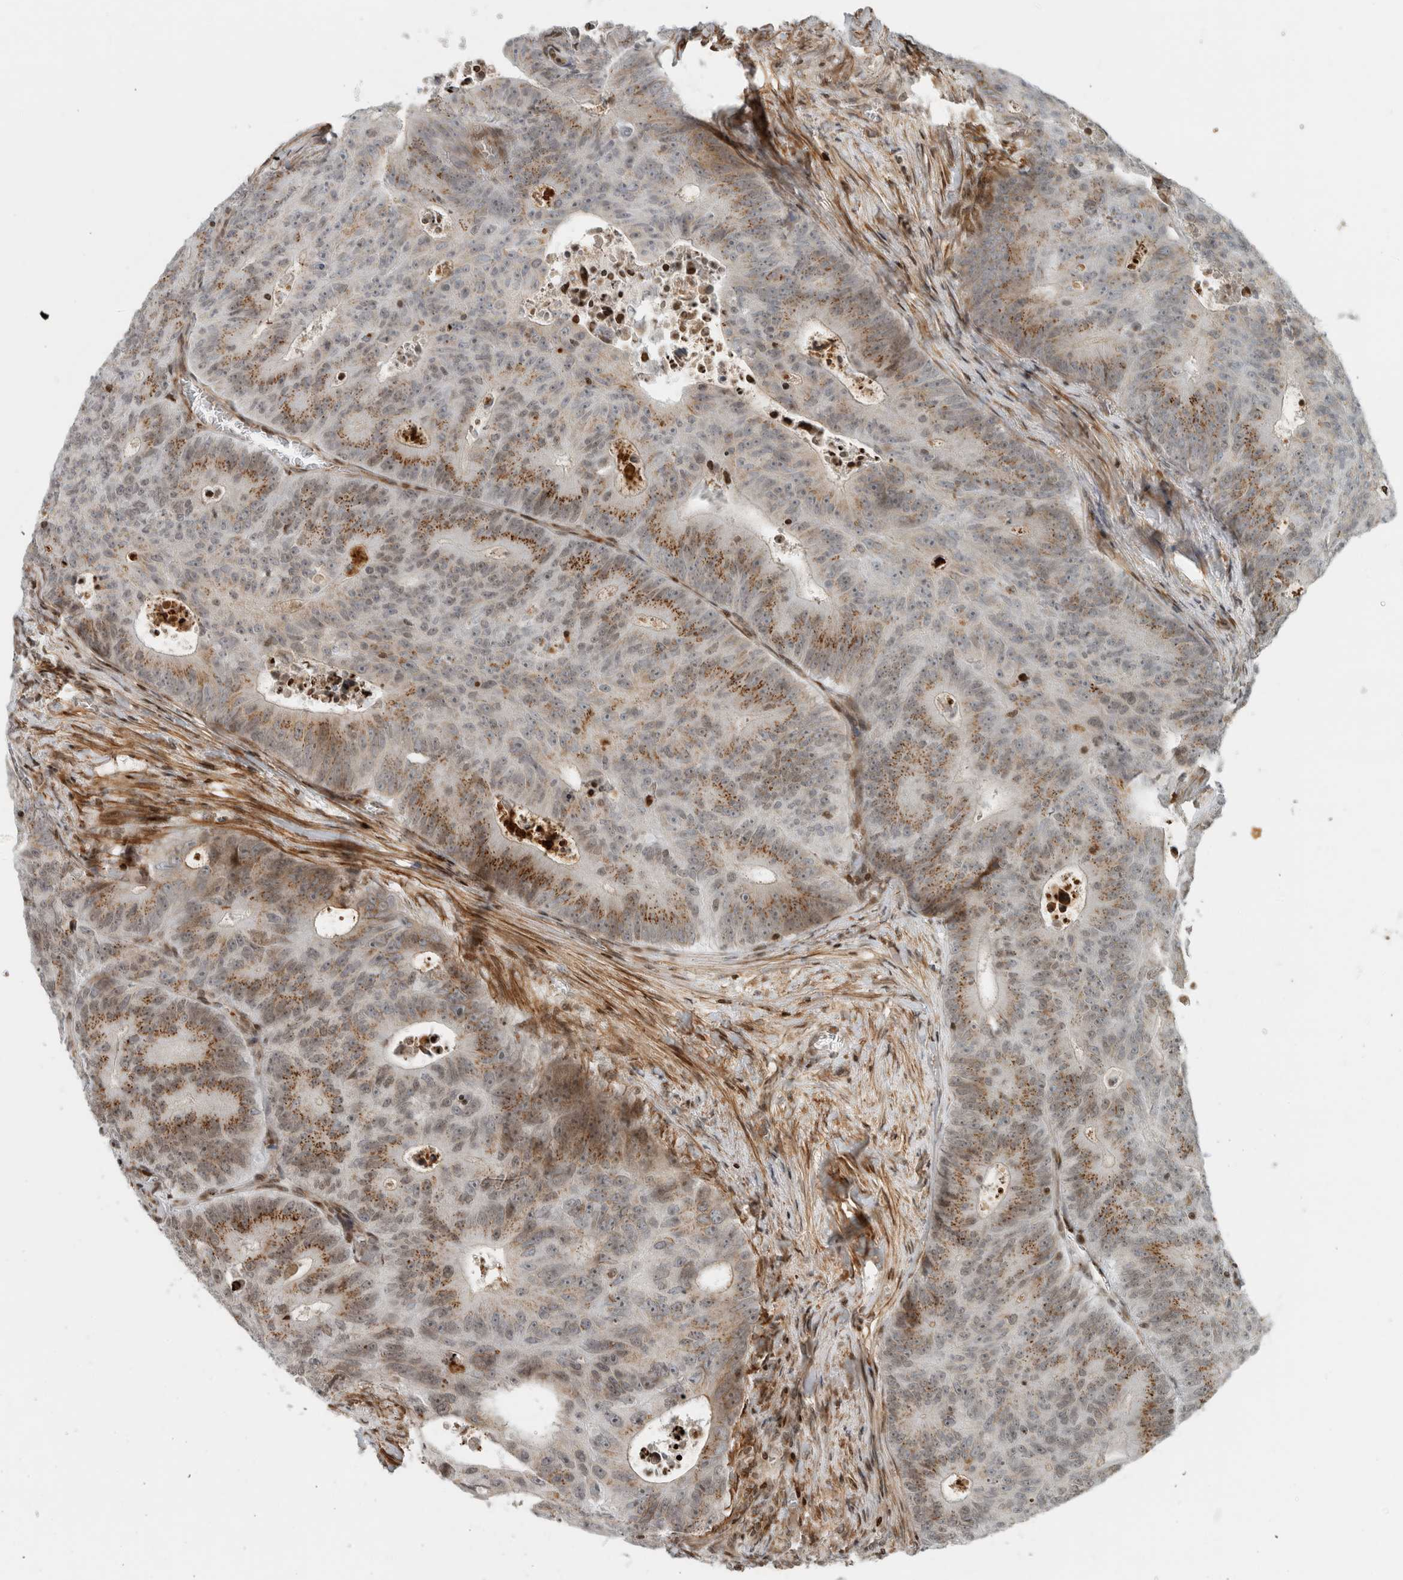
{"staining": {"intensity": "moderate", "quantity": "25%-75%", "location": "cytoplasmic/membranous"}, "tissue": "colorectal cancer", "cell_type": "Tumor cells", "image_type": "cancer", "snomed": [{"axis": "morphology", "description": "Adenocarcinoma, NOS"}, {"axis": "topography", "description": "Colon"}], "caption": "DAB (3,3'-diaminobenzidine) immunohistochemical staining of colorectal adenocarcinoma shows moderate cytoplasmic/membranous protein expression in about 25%-75% of tumor cells.", "gene": "GINS4", "patient": {"sex": "male", "age": 87}}